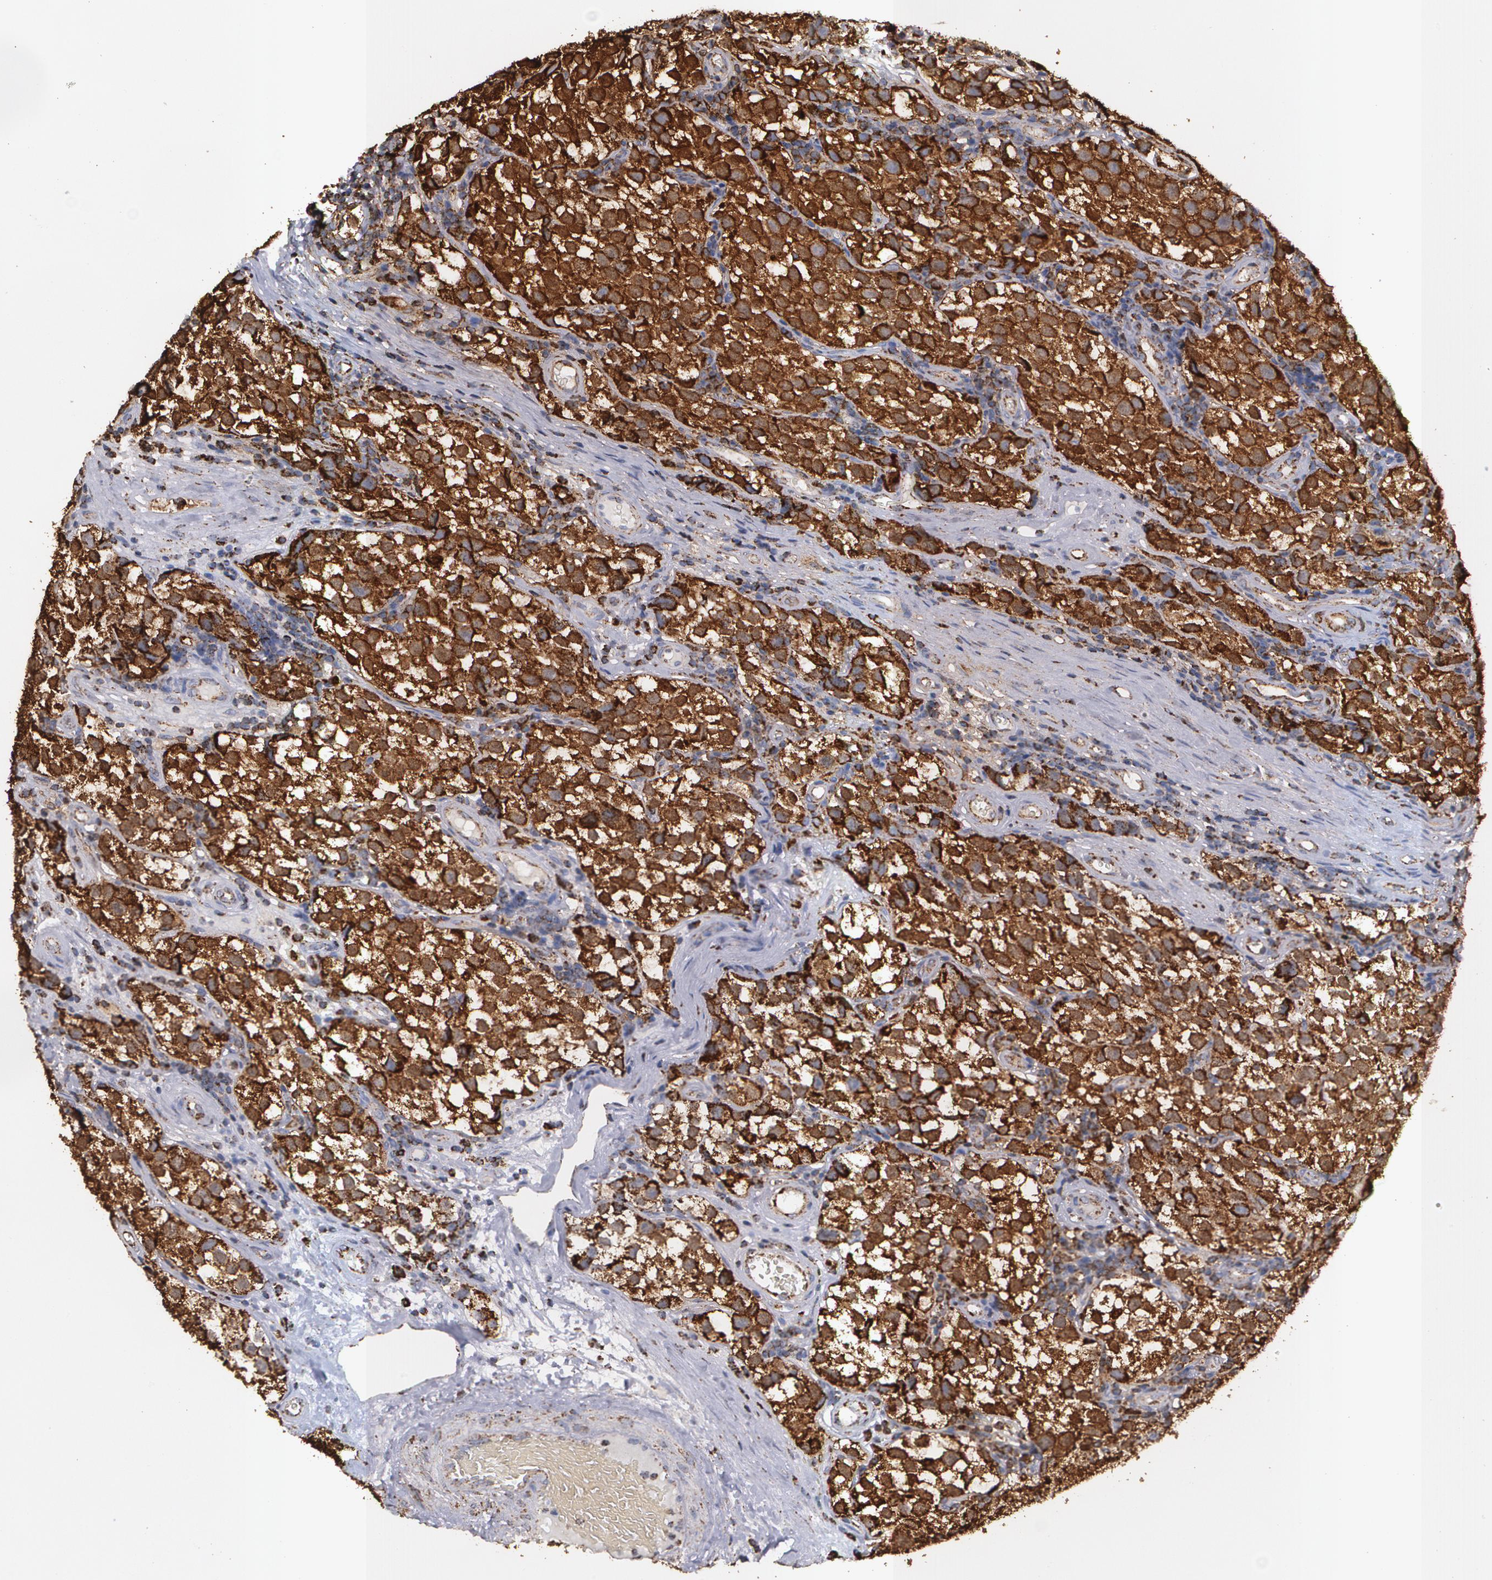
{"staining": {"intensity": "strong", "quantity": ">75%", "location": "cytoplasmic/membranous"}, "tissue": "testis cancer", "cell_type": "Tumor cells", "image_type": "cancer", "snomed": [{"axis": "morphology", "description": "Seminoma, NOS"}, {"axis": "topography", "description": "Testis"}], "caption": "Testis cancer (seminoma) tissue shows strong cytoplasmic/membranous staining in about >75% of tumor cells", "gene": "HSPD1", "patient": {"sex": "male", "age": 39}}